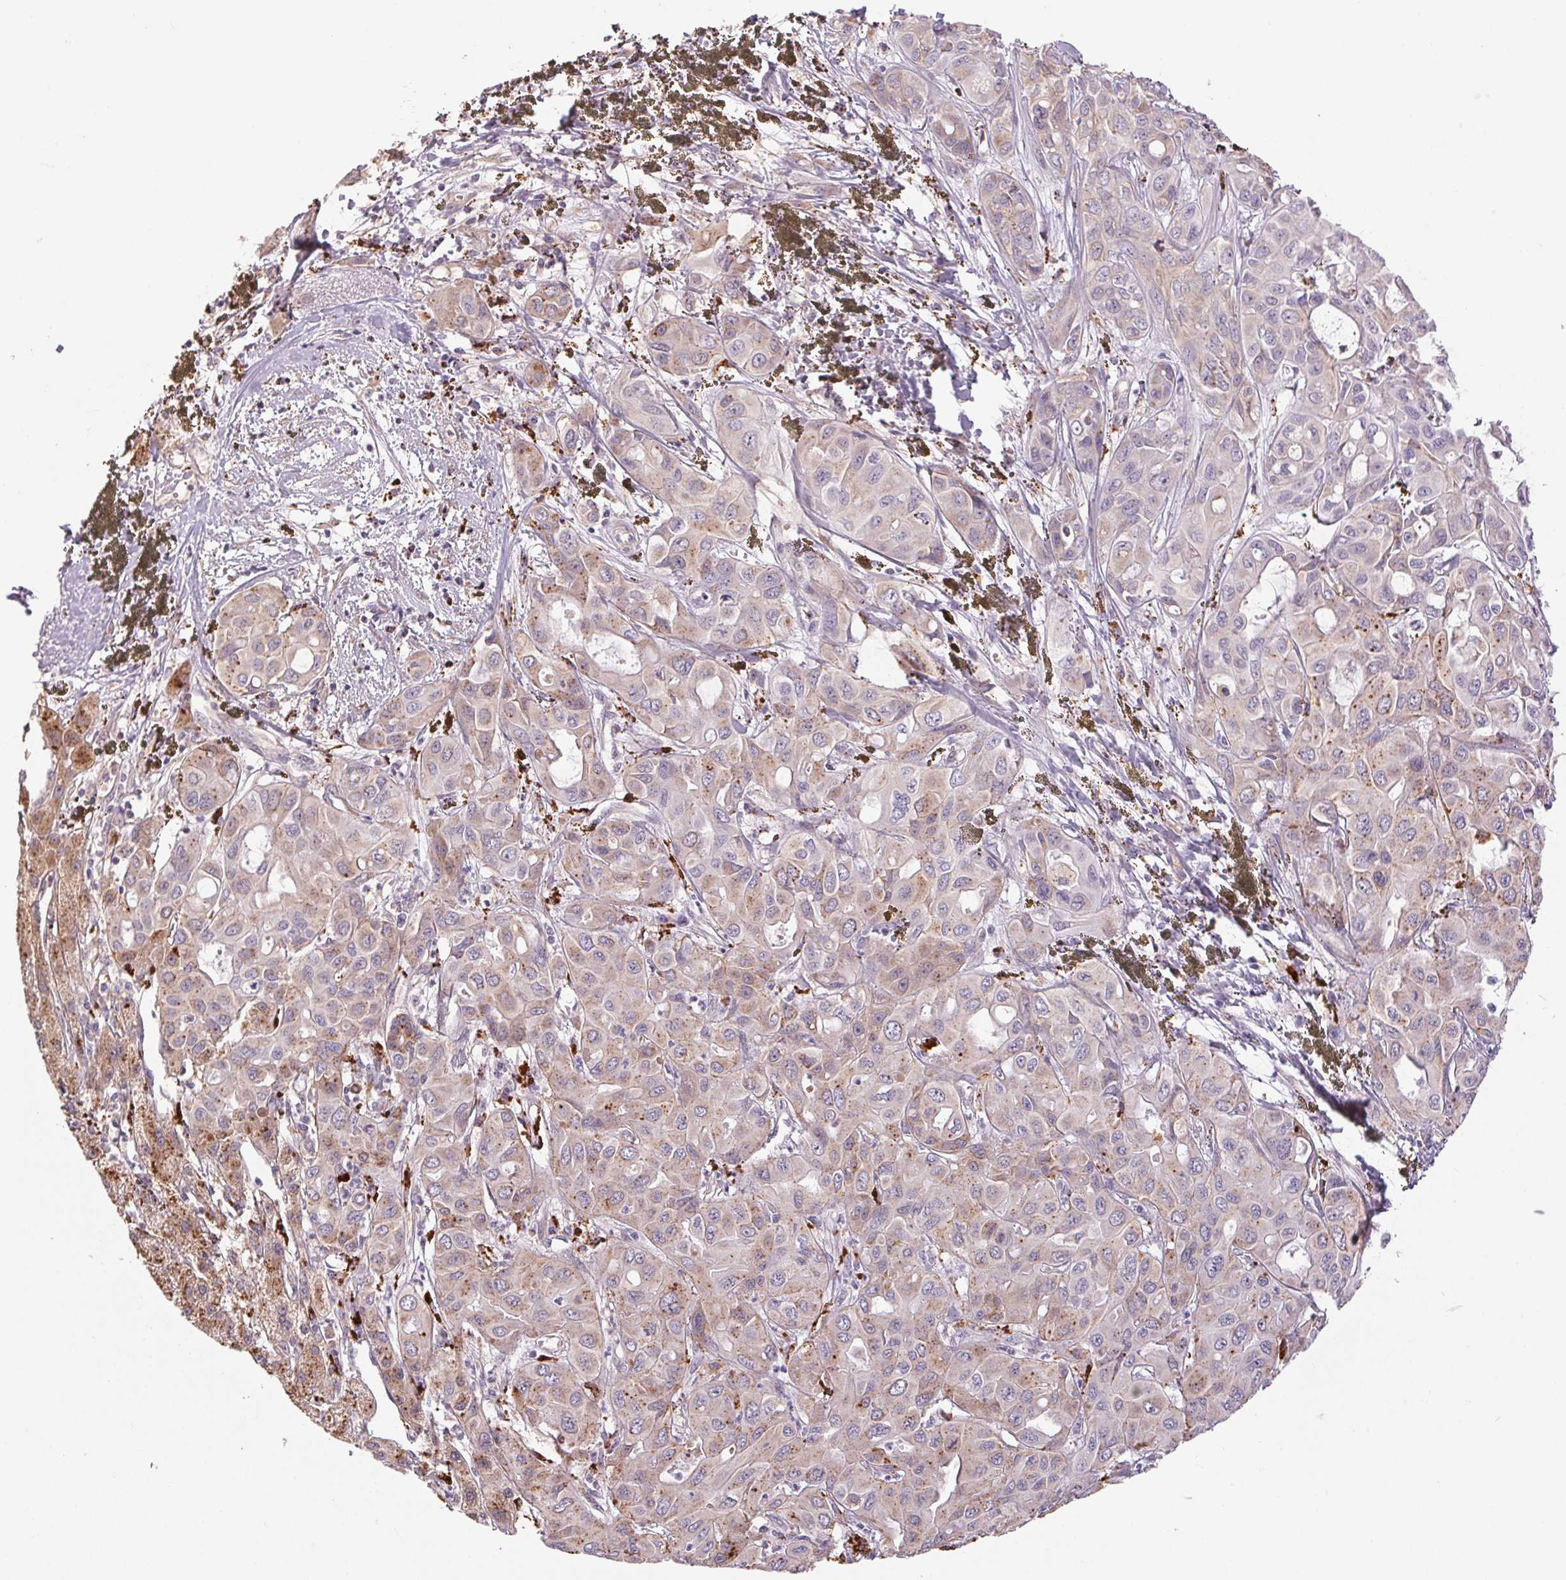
{"staining": {"intensity": "weak", "quantity": "25%-75%", "location": "cytoplasmic/membranous"}, "tissue": "liver cancer", "cell_type": "Tumor cells", "image_type": "cancer", "snomed": [{"axis": "morphology", "description": "Cholangiocarcinoma"}, {"axis": "topography", "description": "Liver"}], "caption": "Liver cholangiocarcinoma stained with DAB immunohistochemistry reveals low levels of weak cytoplasmic/membranous staining in approximately 25%-75% of tumor cells.", "gene": "ADH5", "patient": {"sex": "female", "age": 60}}